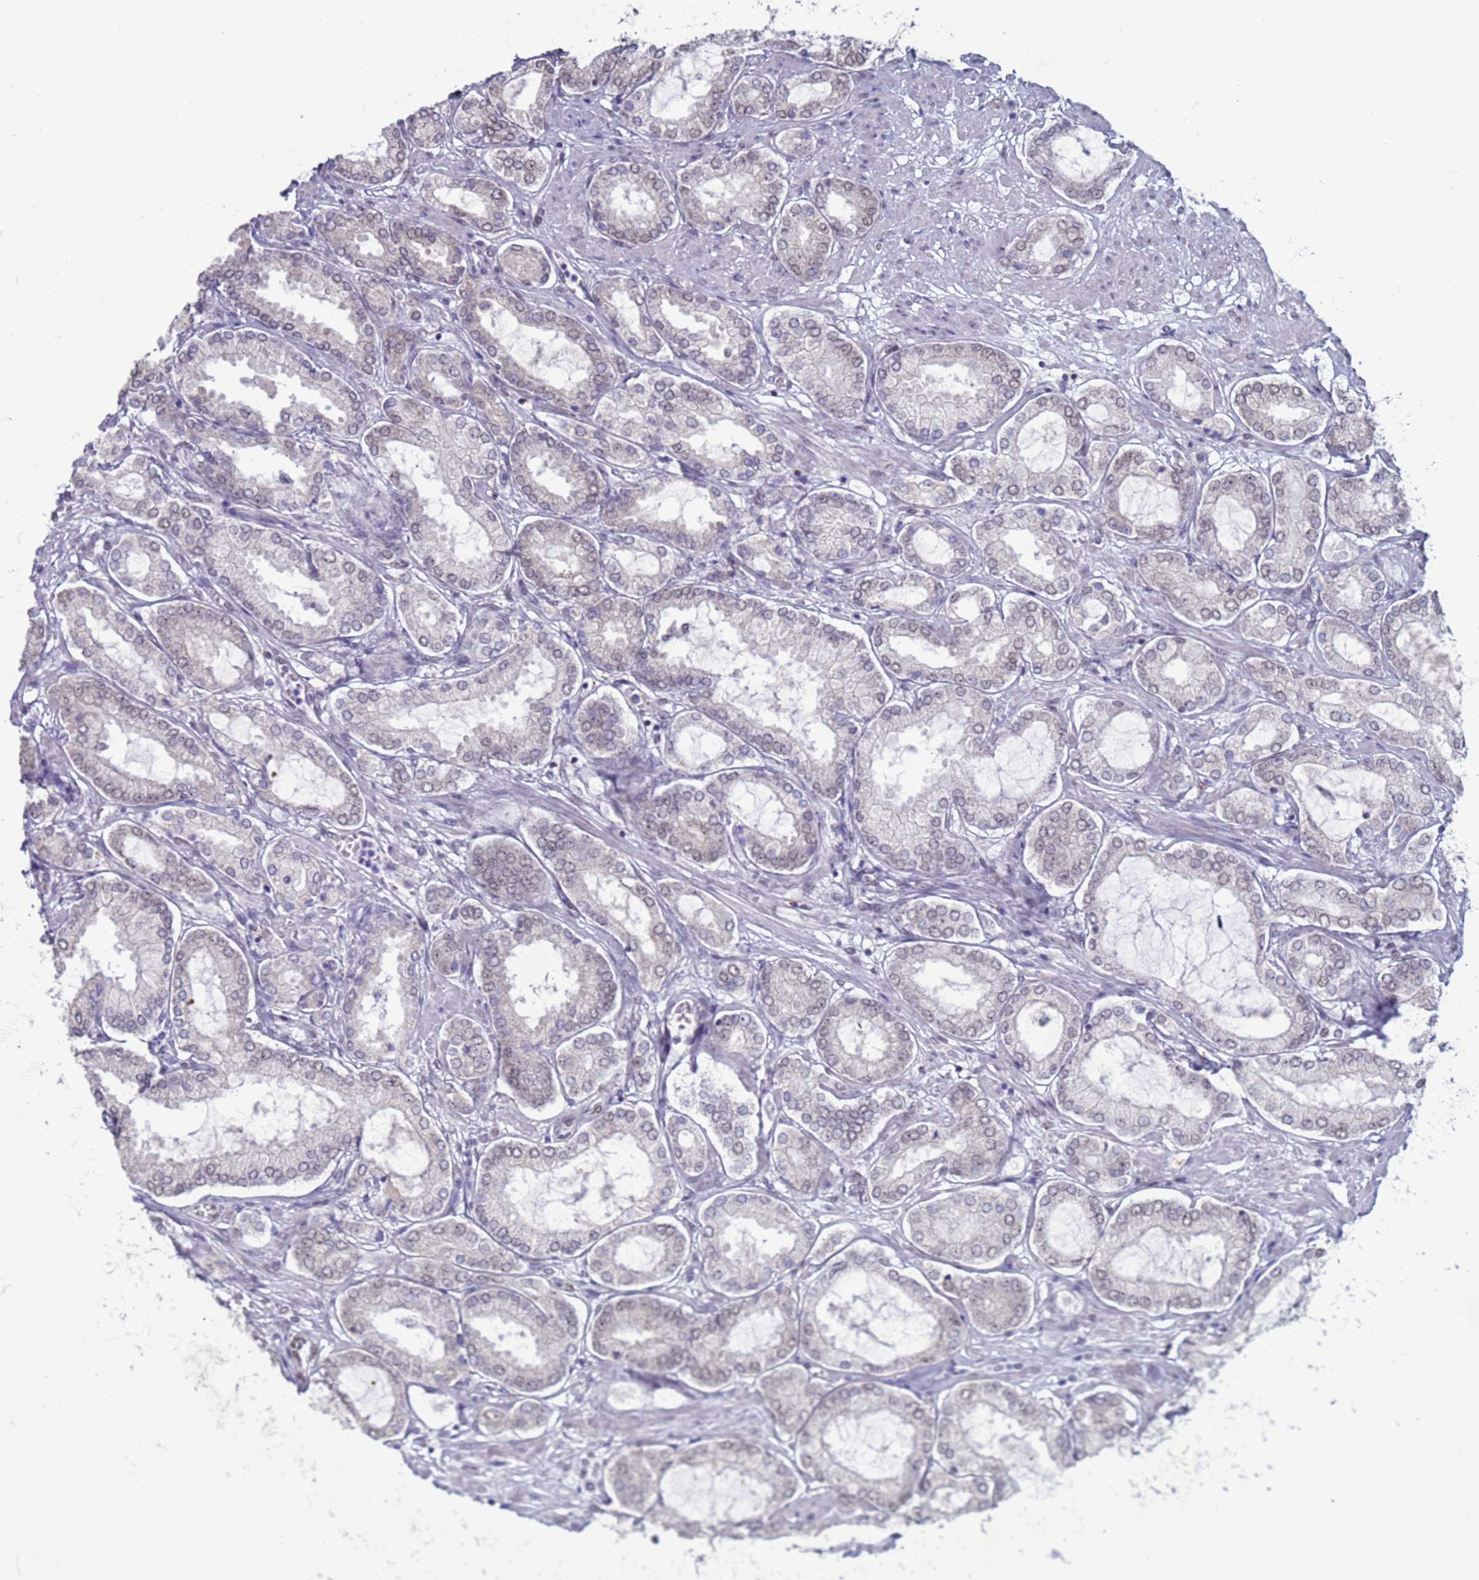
{"staining": {"intensity": "weak", "quantity": "<25%", "location": "nuclear"}, "tissue": "prostate cancer", "cell_type": "Tumor cells", "image_type": "cancer", "snomed": [{"axis": "morphology", "description": "Adenocarcinoma, High grade"}, {"axis": "topography", "description": "Prostate"}], "caption": "High magnification brightfield microscopy of prostate cancer (high-grade adenocarcinoma) stained with DAB (brown) and counterstained with hematoxylin (blue): tumor cells show no significant staining.", "gene": "SAE1", "patient": {"sex": "male", "age": 68}}